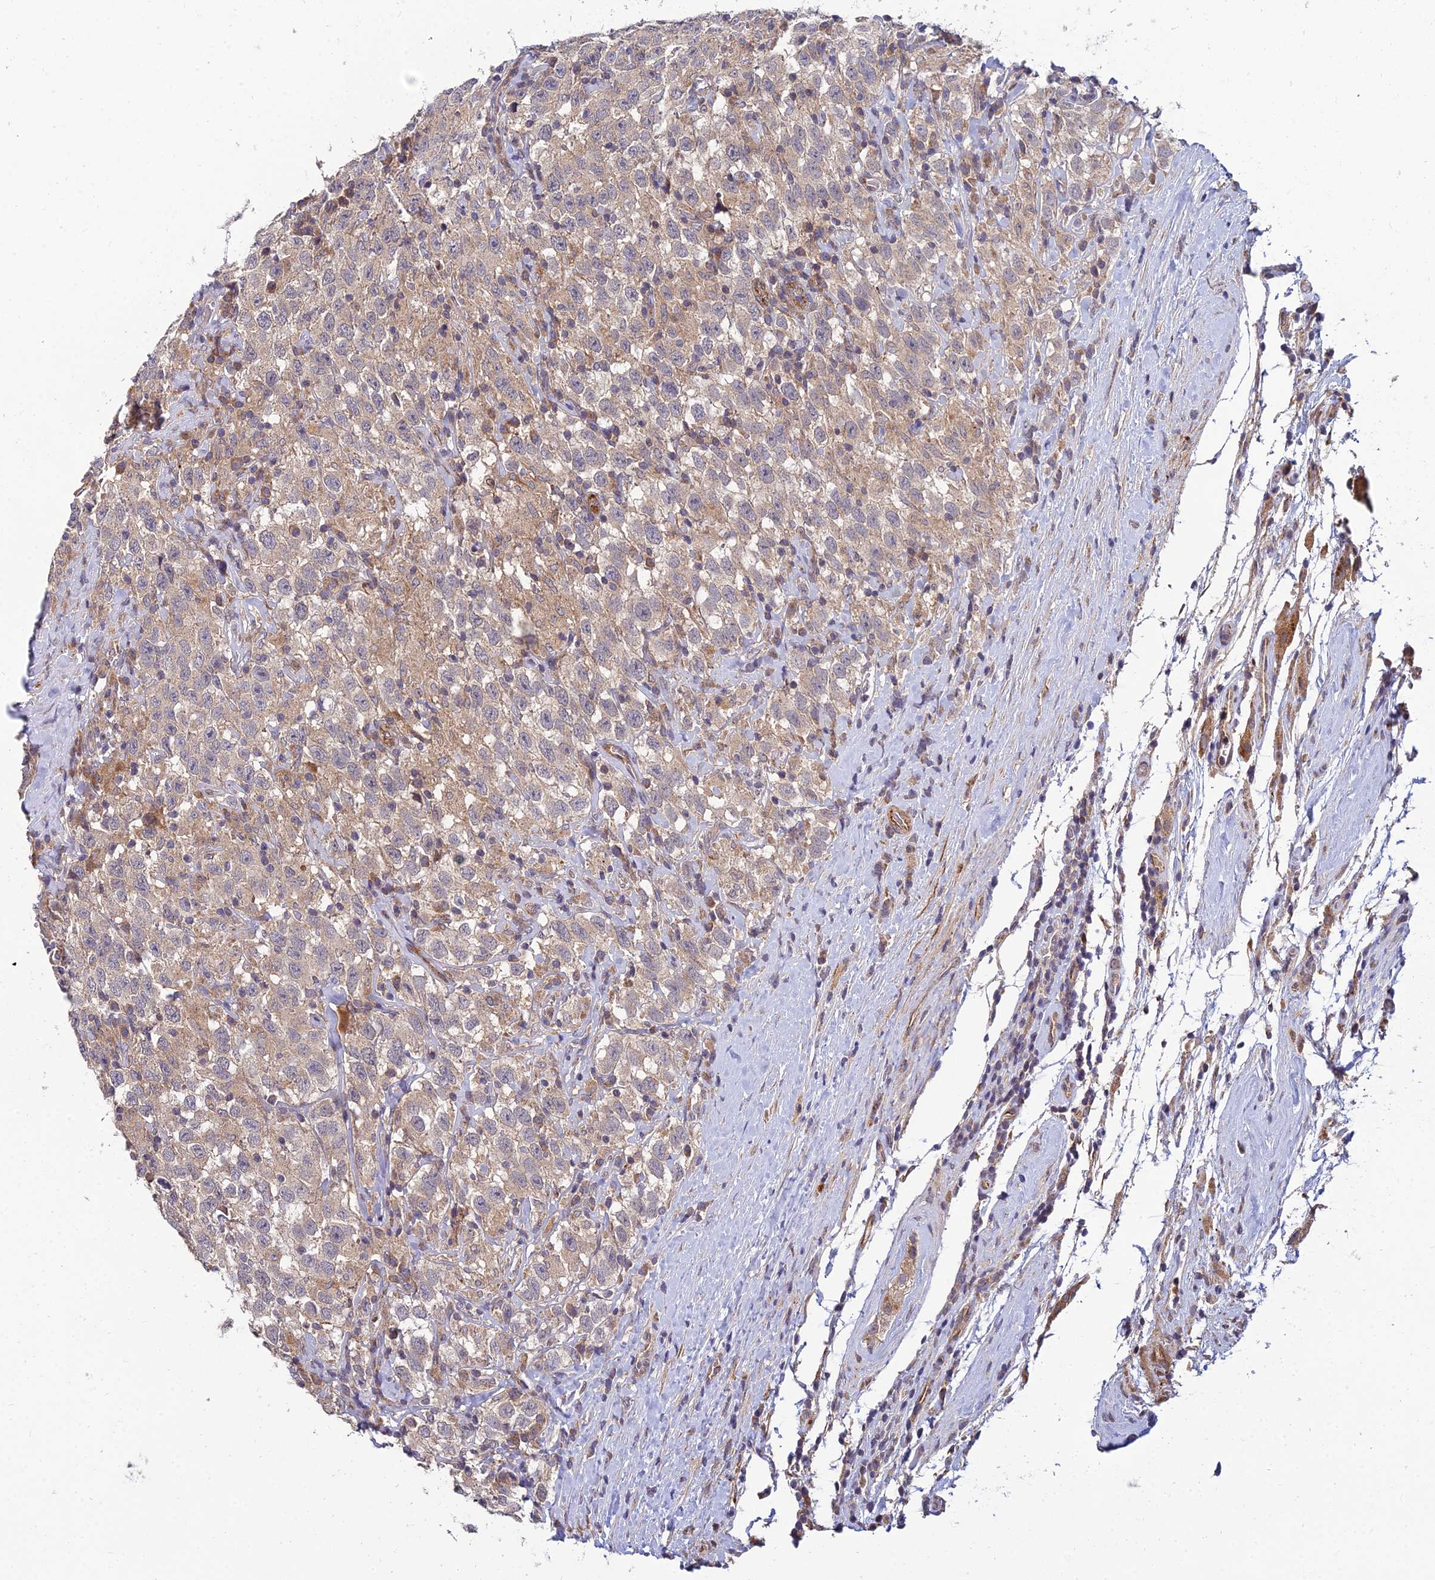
{"staining": {"intensity": "weak", "quantity": "25%-75%", "location": "cytoplasmic/membranous"}, "tissue": "testis cancer", "cell_type": "Tumor cells", "image_type": "cancer", "snomed": [{"axis": "morphology", "description": "Seminoma, NOS"}, {"axis": "topography", "description": "Testis"}], "caption": "Protein staining of testis seminoma tissue demonstrates weak cytoplasmic/membranous staining in approximately 25%-75% of tumor cells.", "gene": "NPY", "patient": {"sex": "male", "age": 41}}